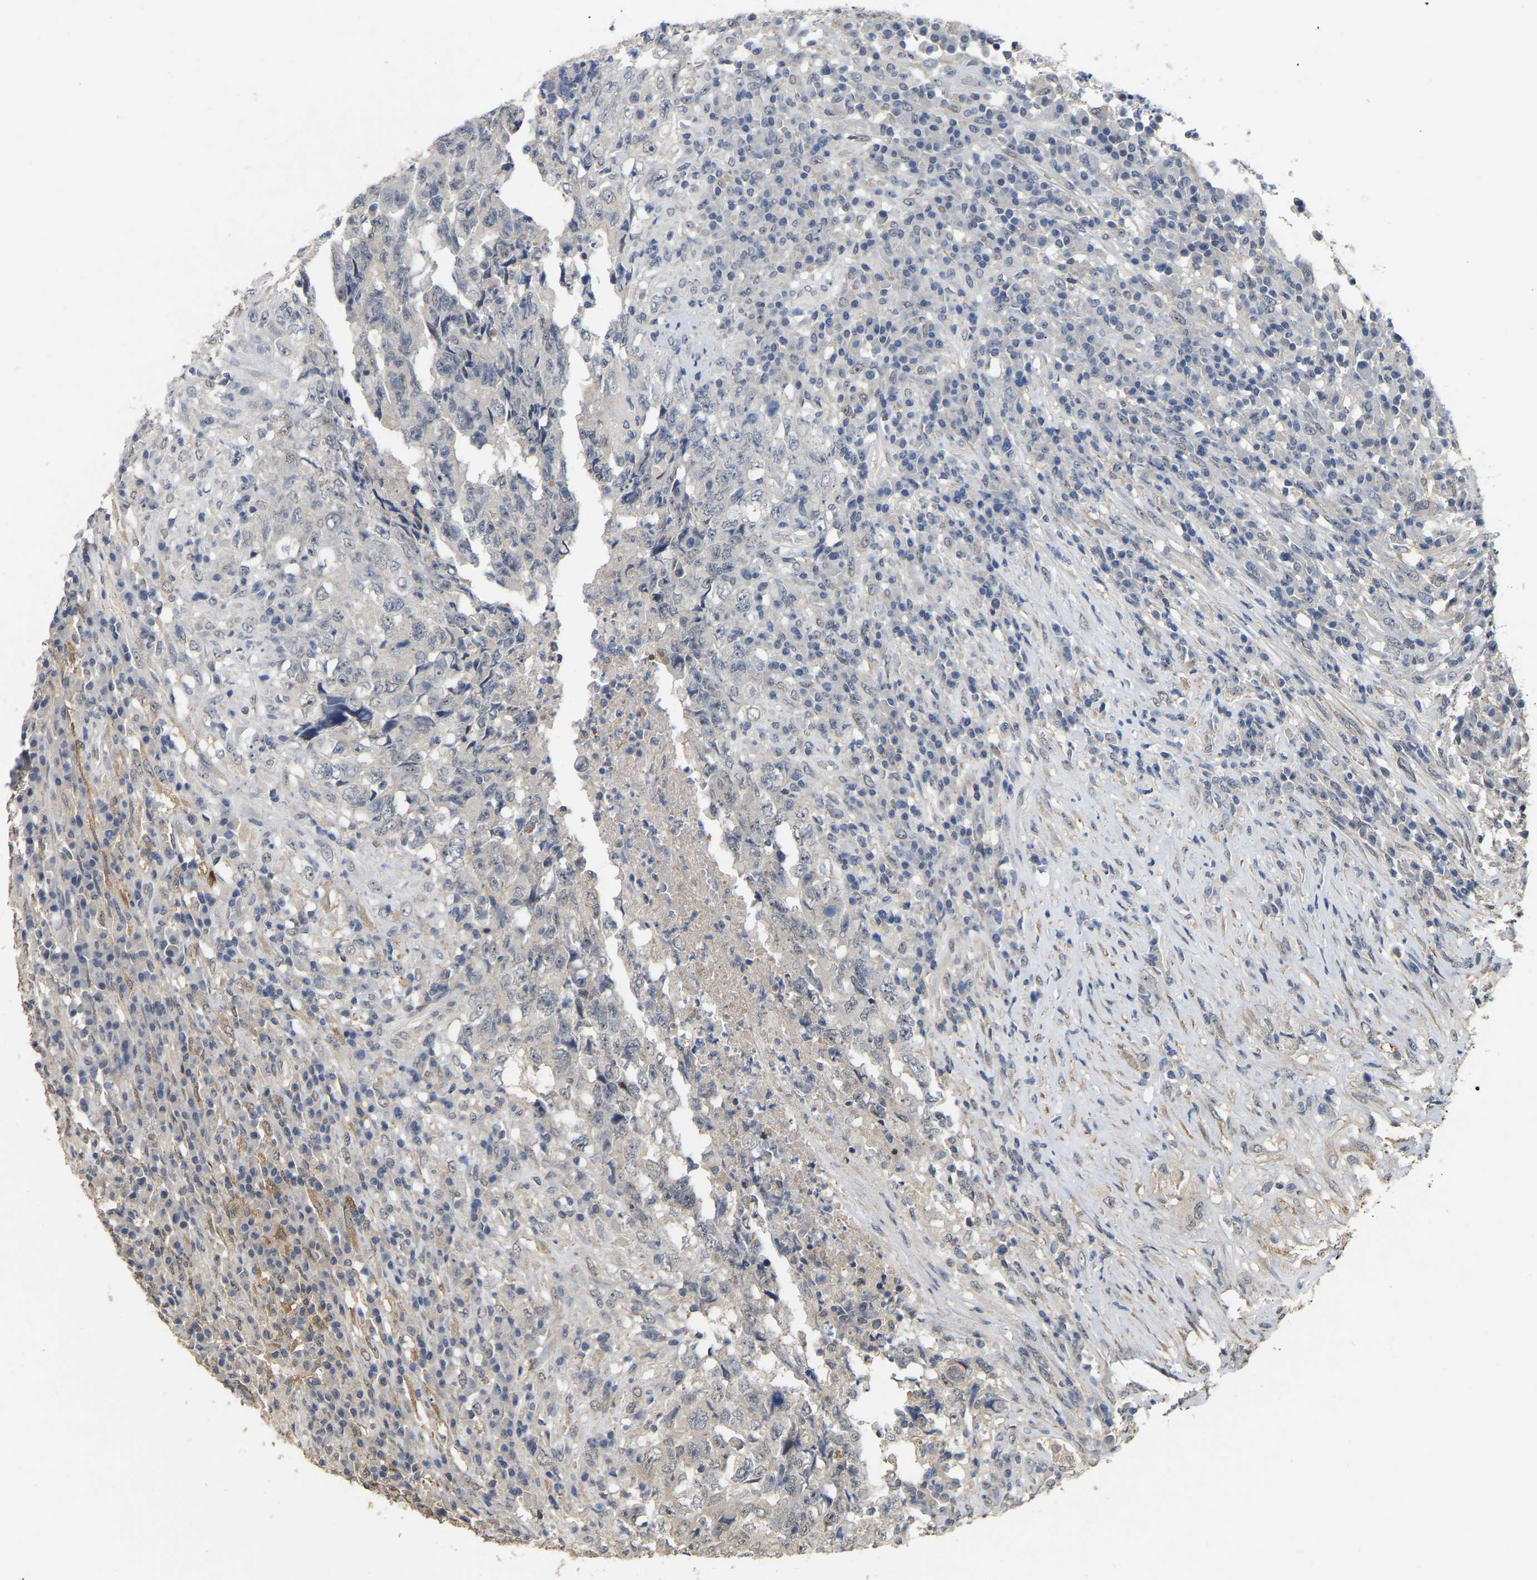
{"staining": {"intensity": "negative", "quantity": "none", "location": "none"}, "tissue": "testis cancer", "cell_type": "Tumor cells", "image_type": "cancer", "snomed": [{"axis": "morphology", "description": "Necrosis, NOS"}, {"axis": "morphology", "description": "Carcinoma, Embryonal, NOS"}, {"axis": "topography", "description": "Testis"}], "caption": "A histopathology image of testis embryonal carcinoma stained for a protein displays no brown staining in tumor cells.", "gene": "RUVBL1", "patient": {"sex": "male", "age": 19}}